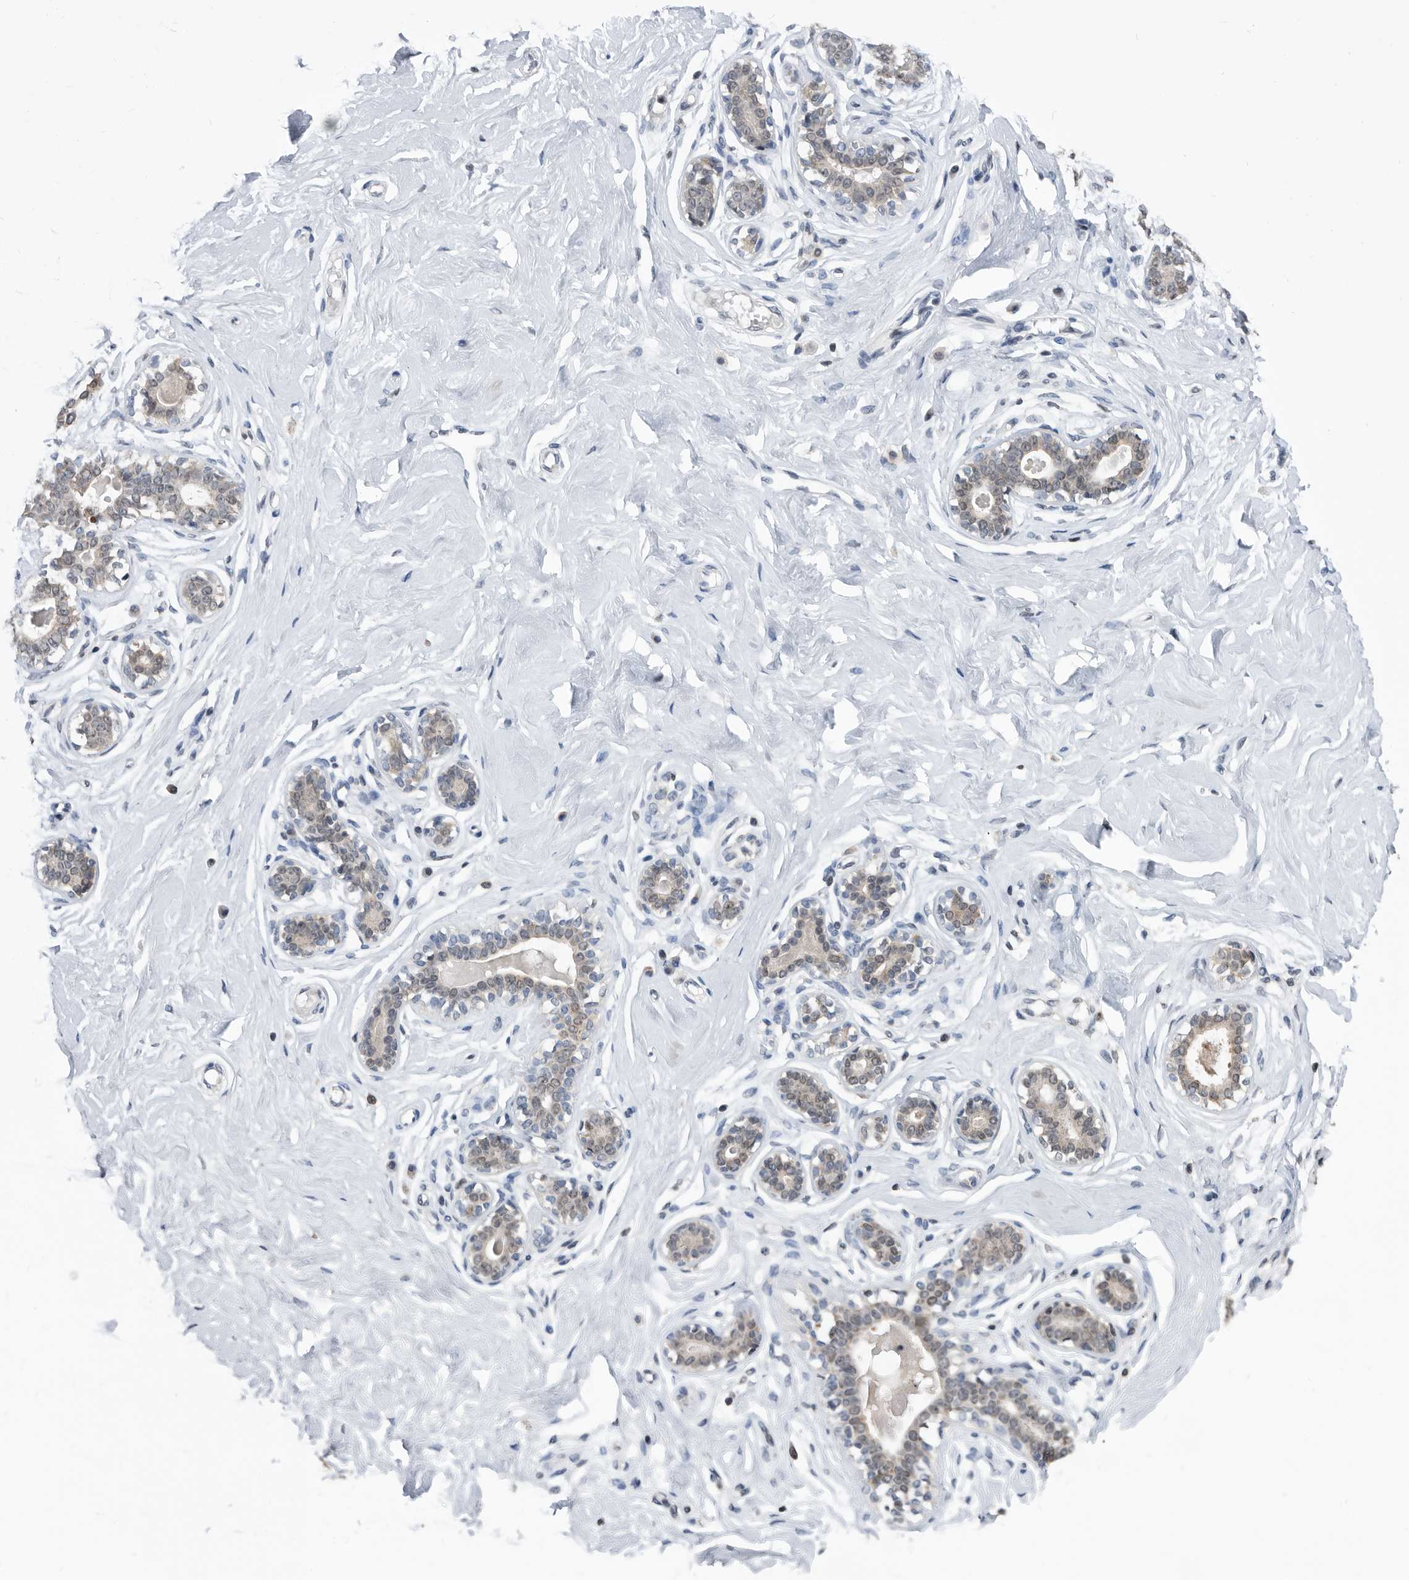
{"staining": {"intensity": "weak", "quantity": "25%-75%", "location": "cytoplasmic/membranous,nuclear"}, "tissue": "breast", "cell_type": "Glandular cells", "image_type": "normal", "snomed": [{"axis": "morphology", "description": "Normal tissue, NOS"}, {"axis": "morphology", "description": "Adenoma, NOS"}, {"axis": "topography", "description": "Breast"}], "caption": "IHC histopathology image of benign breast stained for a protein (brown), which shows low levels of weak cytoplasmic/membranous,nuclear positivity in about 25%-75% of glandular cells.", "gene": "TSTD1", "patient": {"sex": "female", "age": 23}}